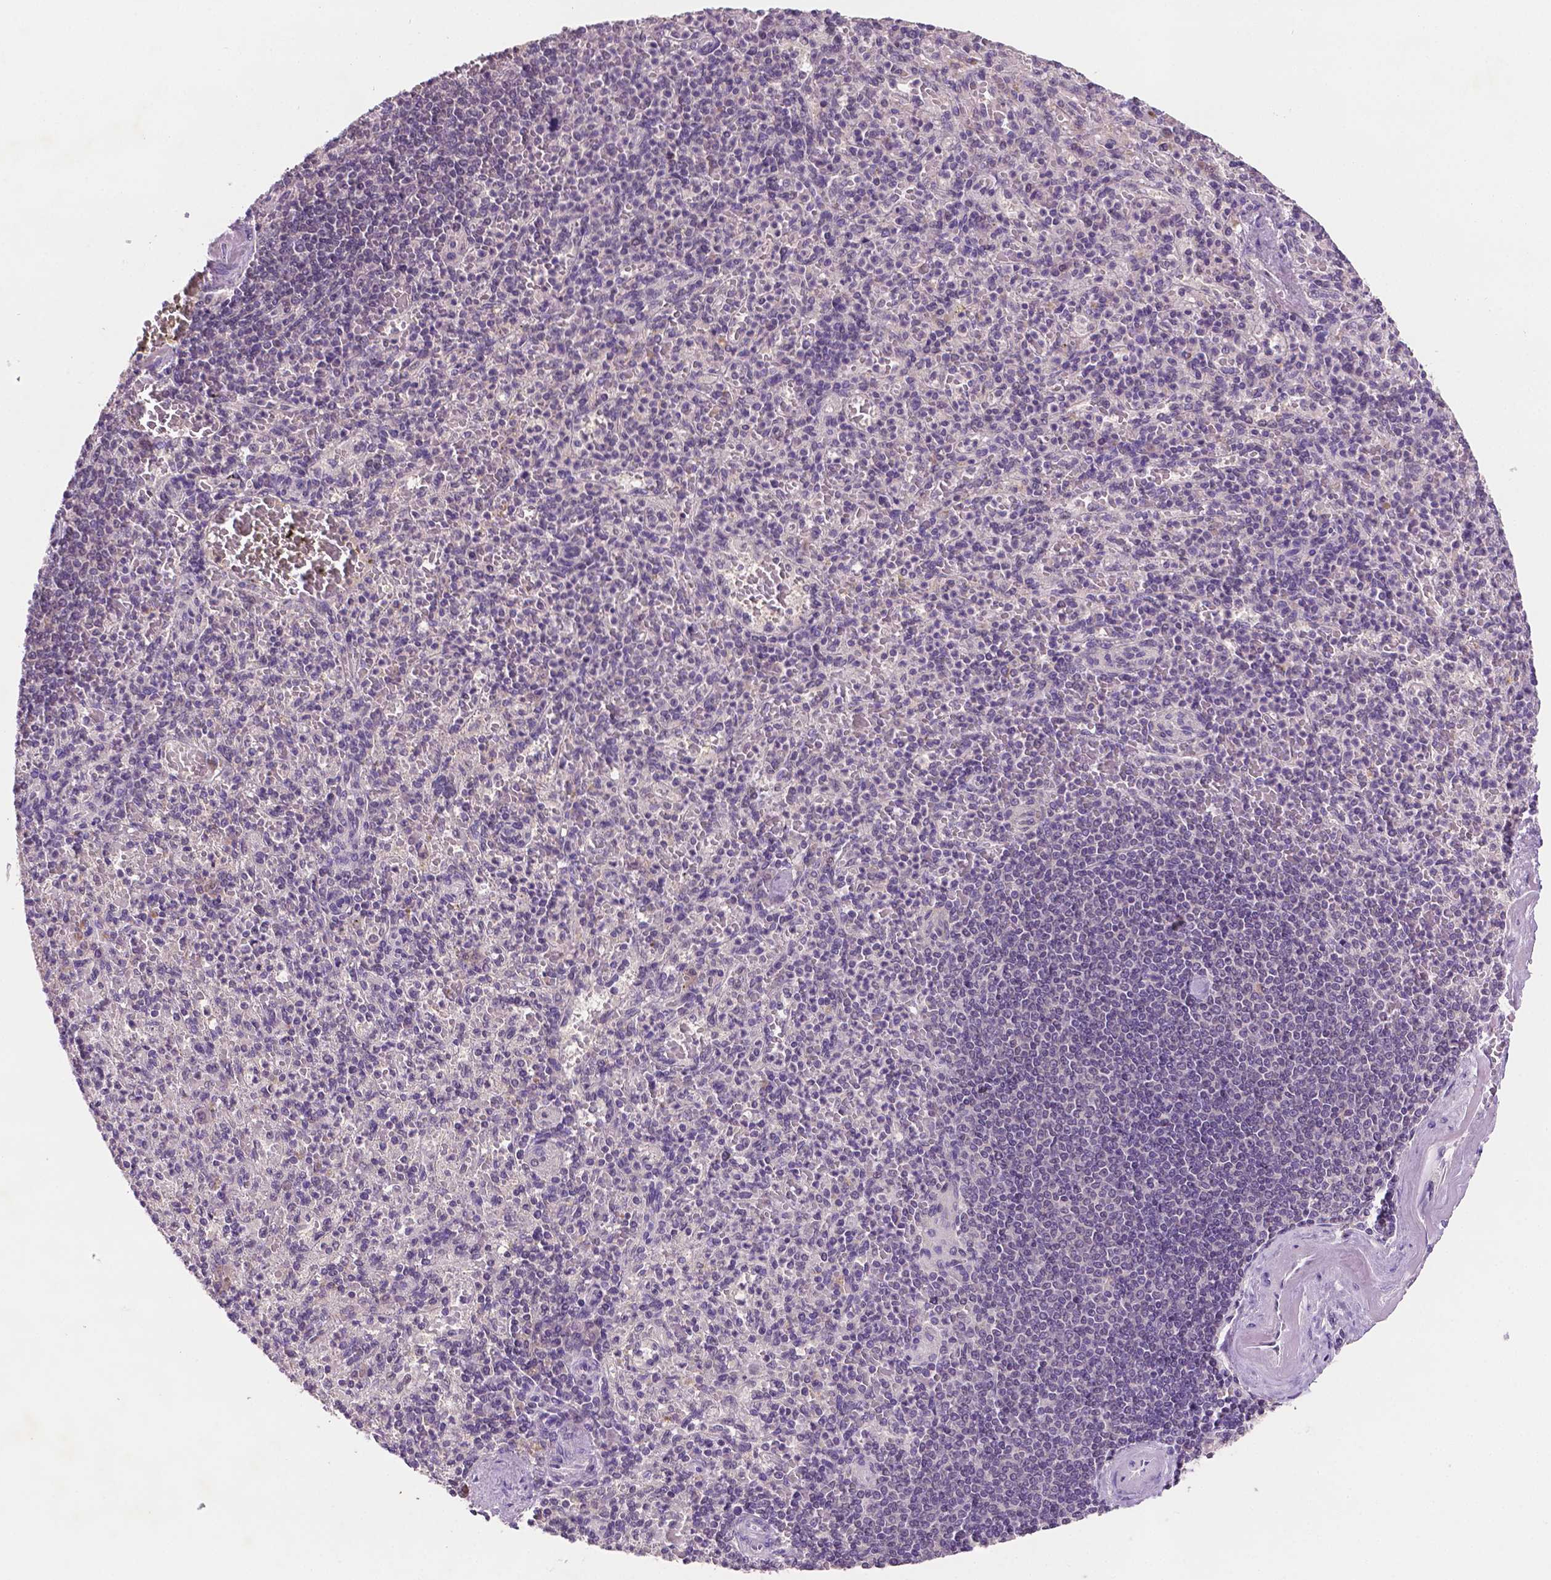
{"staining": {"intensity": "negative", "quantity": "none", "location": "none"}, "tissue": "spleen", "cell_type": "Cells in red pulp", "image_type": "normal", "snomed": [{"axis": "morphology", "description": "Normal tissue, NOS"}, {"axis": "topography", "description": "Spleen"}], "caption": "IHC photomicrograph of benign spleen: human spleen stained with DAB (3,3'-diaminobenzidine) displays no significant protein positivity in cells in red pulp.", "gene": "MROH6", "patient": {"sex": "female", "age": 74}}